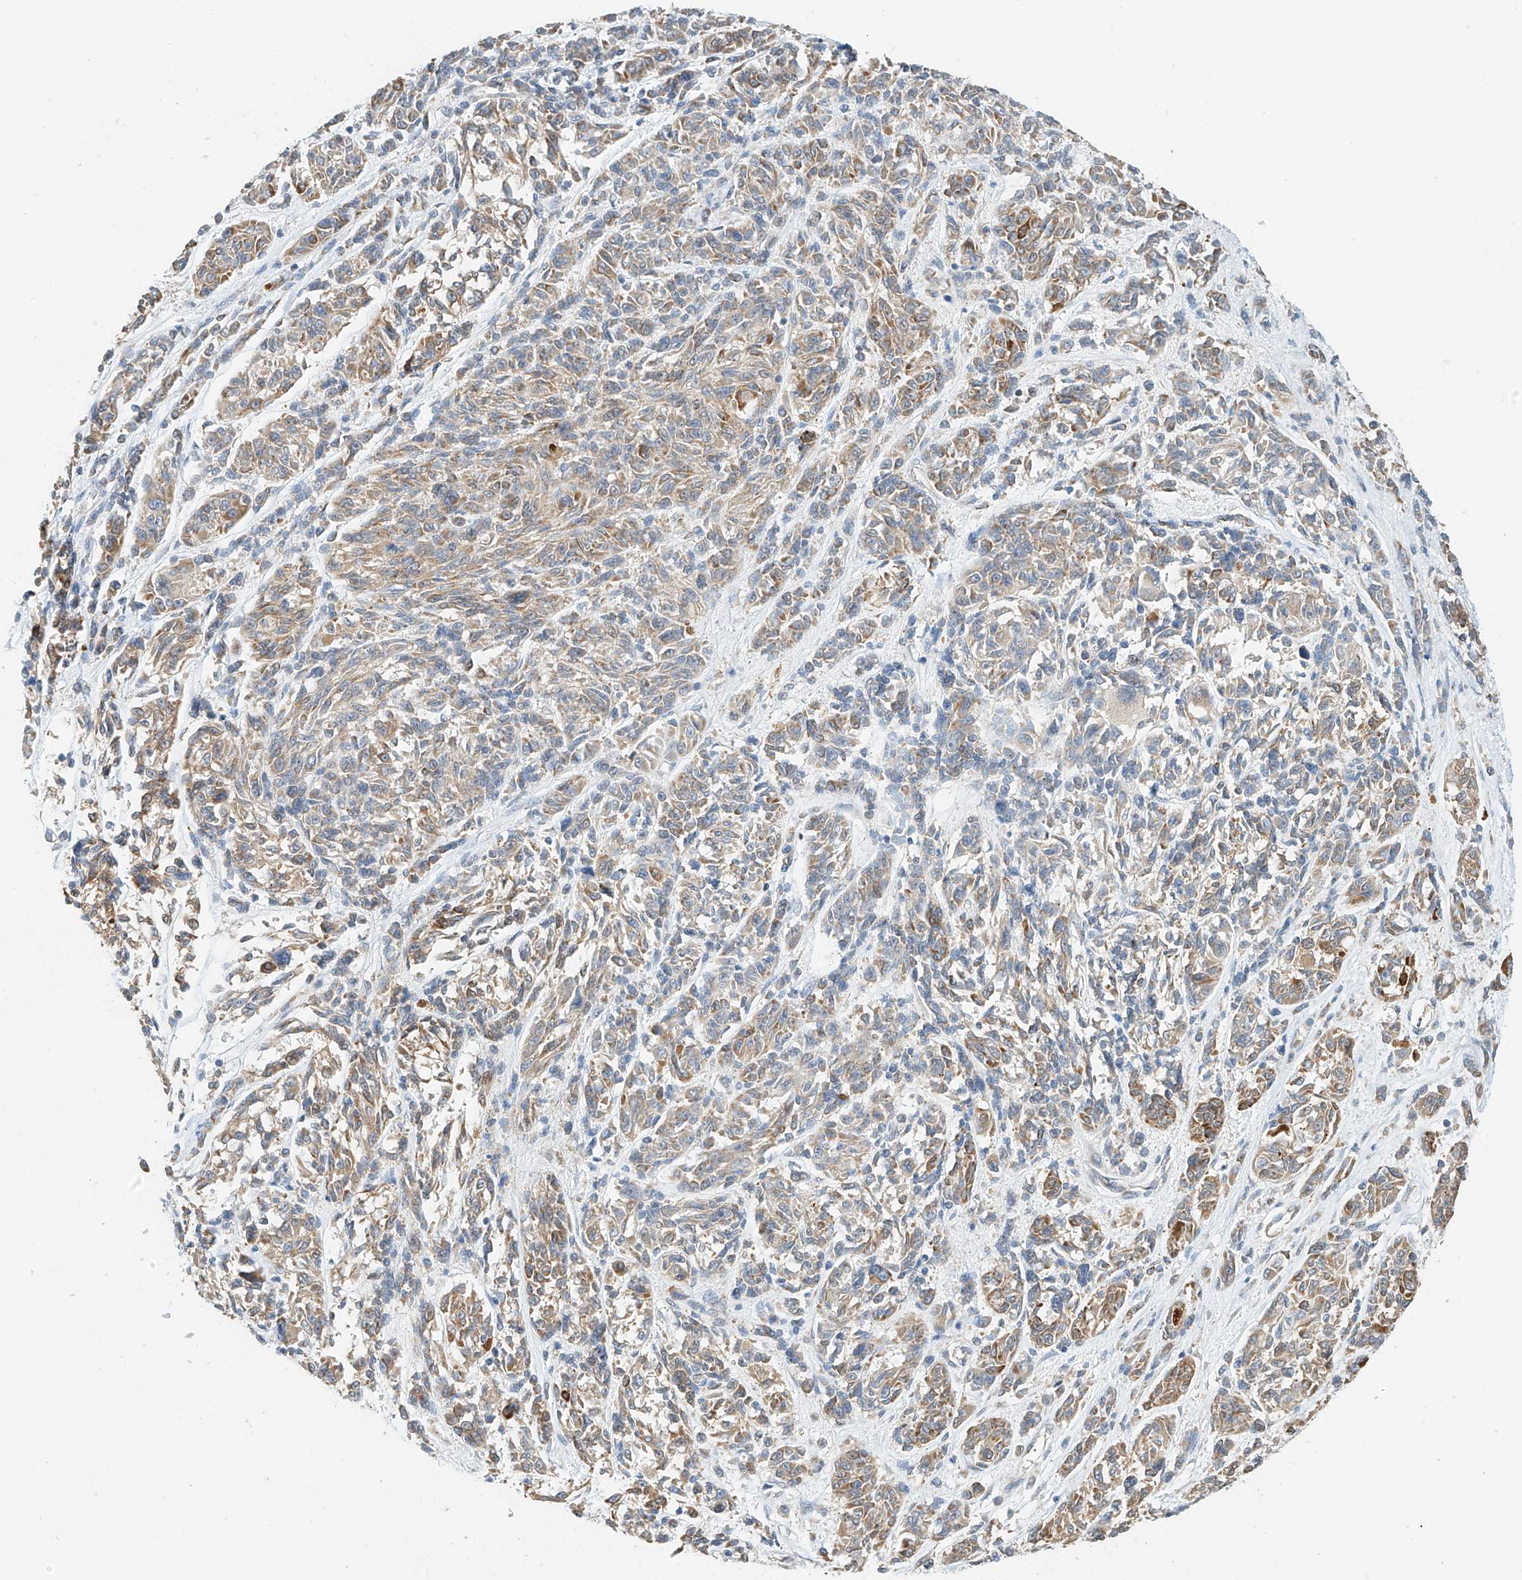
{"staining": {"intensity": "moderate", "quantity": "25%-75%", "location": "cytoplasmic/membranous"}, "tissue": "melanoma", "cell_type": "Tumor cells", "image_type": "cancer", "snomed": [{"axis": "morphology", "description": "Malignant melanoma, NOS"}, {"axis": "topography", "description": "Skin"}], "caption": "A brown stain labels moderate cytoplasmic/membranous positivity of a protein in melanoma tumor cells. Using DAB (3,3'-diaminobenzidine) (brown) and hematoxylin (blue) stains, captured at high magnification using brightfield microscopy.", "gene": "PPA2", "patient": {"sex": "male", "age": 53}}